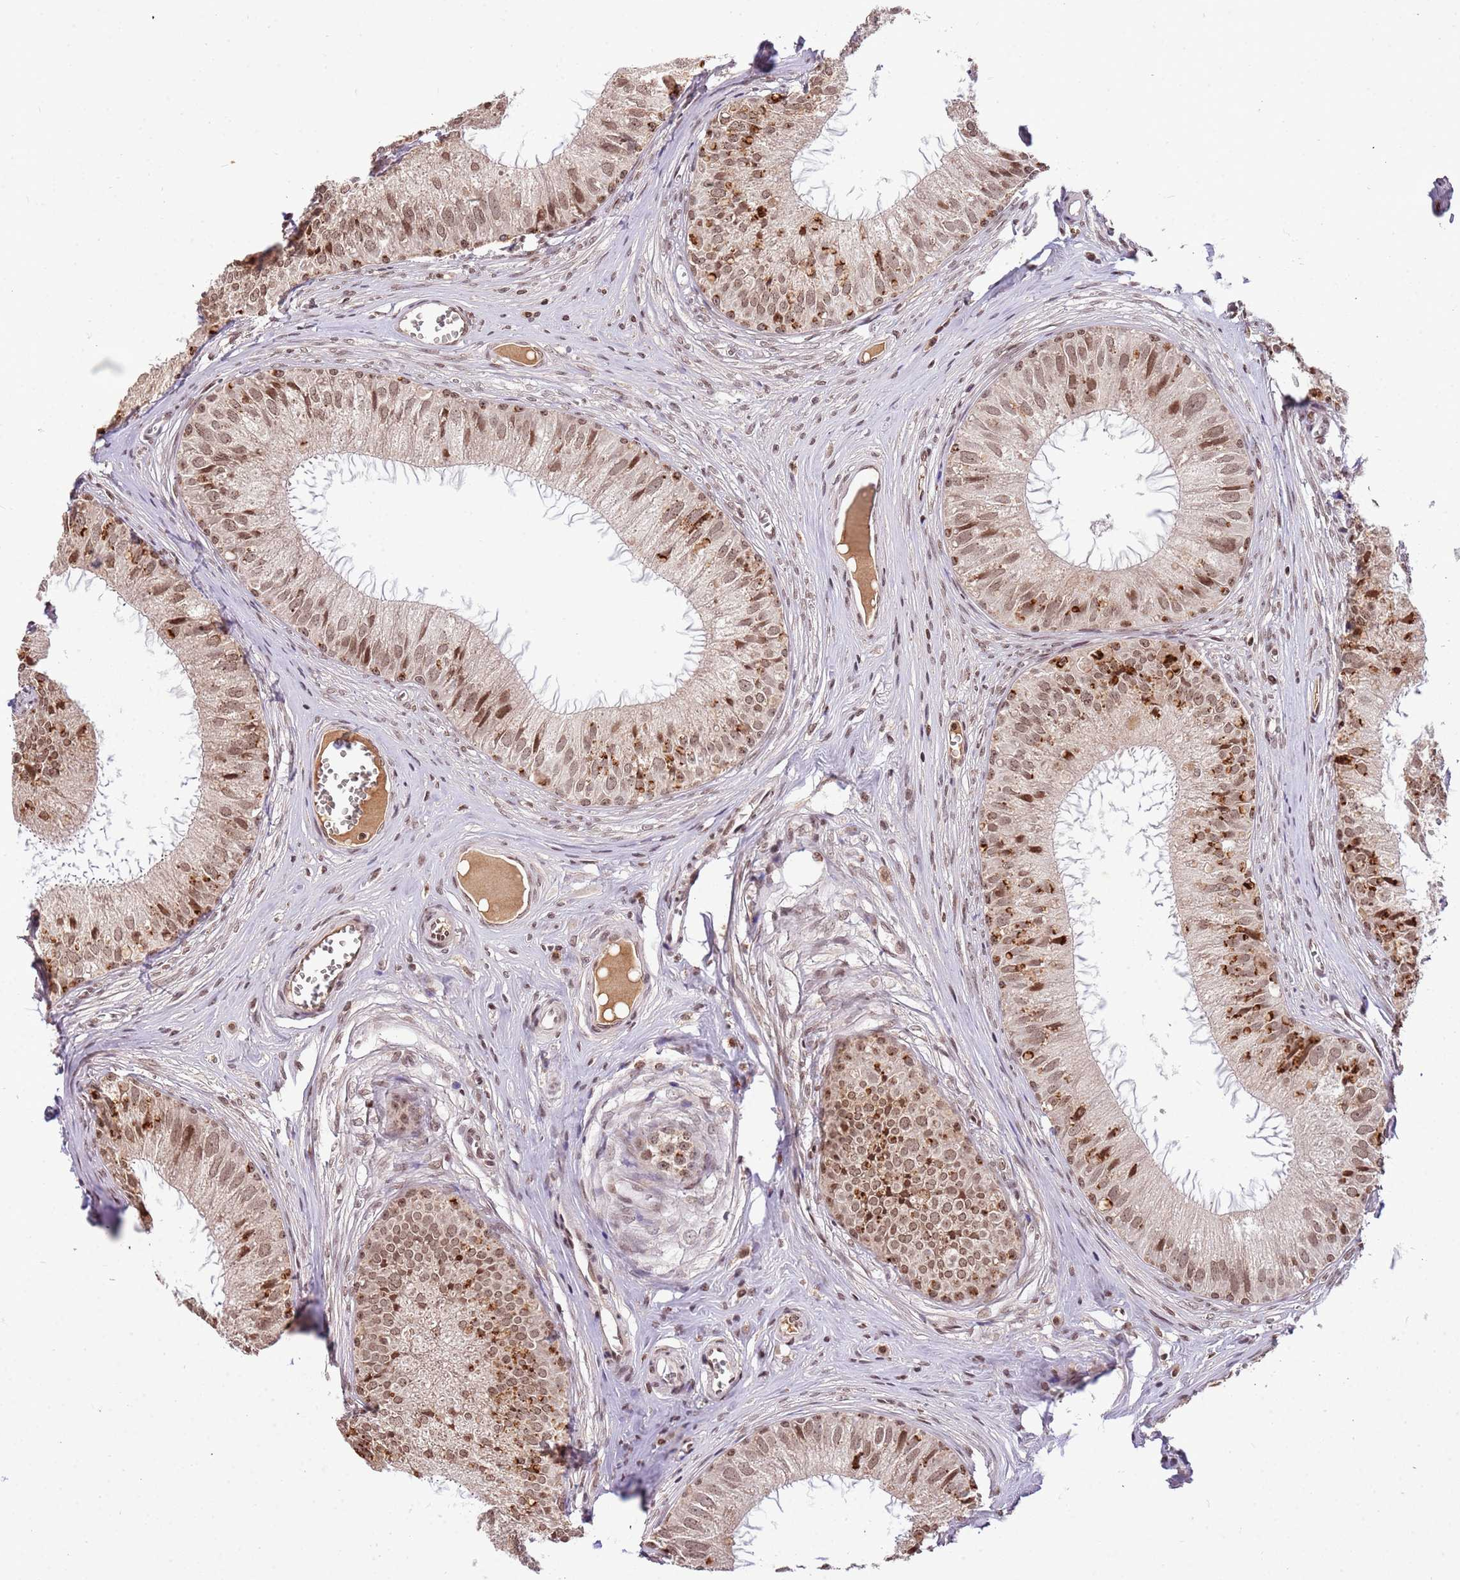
{"staining": {"intensity": "moderate", "quantity": "25%-75%", "location": "nuclear"}, "tissue": "epididymis", "cell_type": "Glandular cells", "image_type": "normal", "snomed": [{"axis": "morphology", "description": "Normal tissue, NOS"}, {"axis": "topography", "description": "Epididymis"}], "caption": "This image displays unremarkable epididymis stained with immunohistochemistry to label a protein in brown. The nuclear of glandular cells show moderate positivity for the protein. Nuclei are counter-stained blue.", "gene": "SAMSN1", "patient": {"sex": "male", "age": 36}}